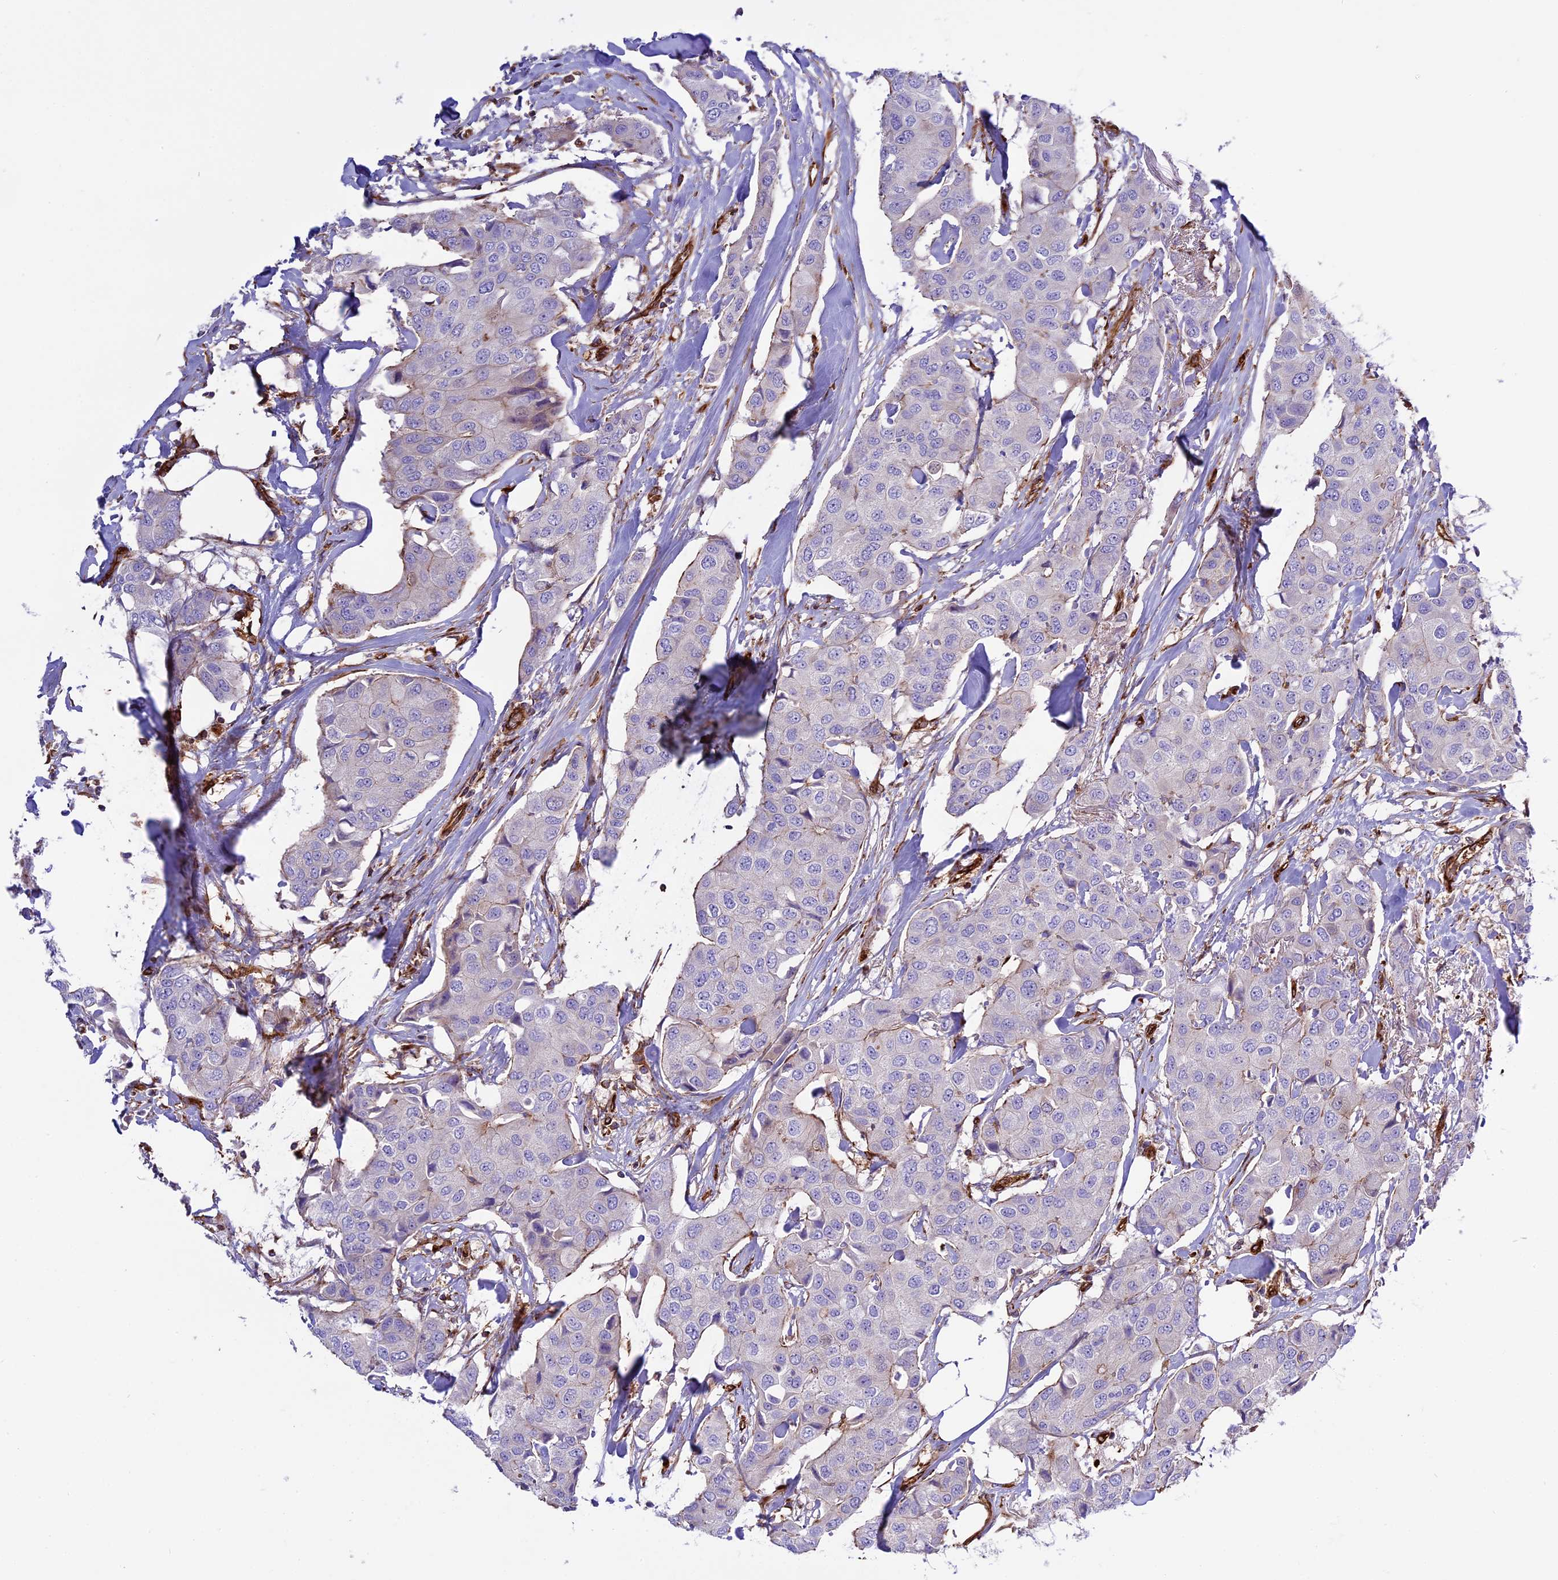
{"staining": {"intensity": "negative", "quantity": "none", "location": "none"}, "tissue": "breast cancer", "cell_type": "Tumor cells", "image_type": "cancer", "snomed": [{"axis": "morphology", "description": "Duct carcinoma"}, {"axis": "topography", "description": "Breast"}], "caption": "Image shows no significant protein staining in tumor cells of breast cancer (infiltrating ductal carcinoma).", "gene": "CD99L2", "patient": {"sex": "female", "age": 80}}